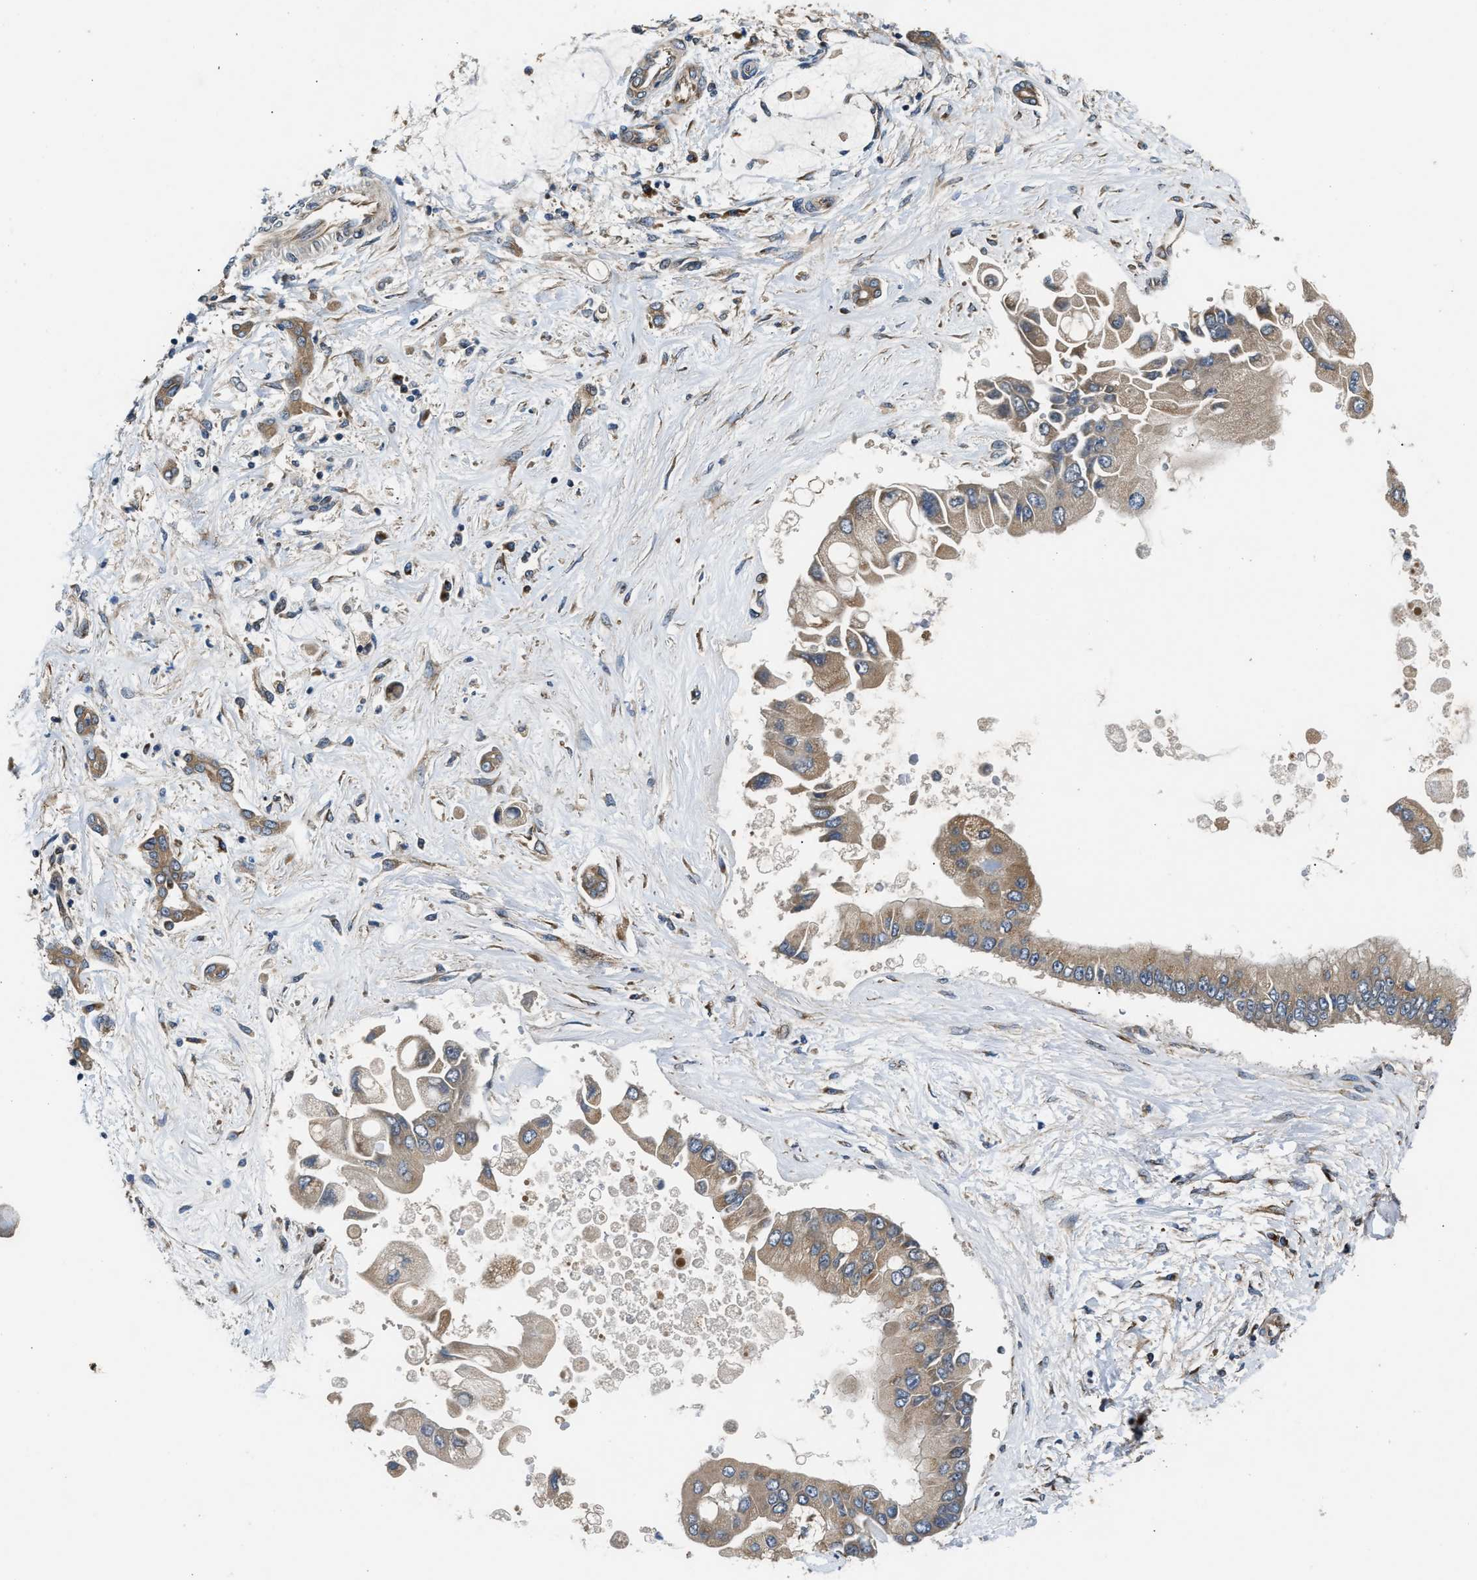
{"staining": {"intensity": "weak", "quantity": ">75%", "location": "cytoplasmic/membranous"}, "tissue": "liver cancer", "cell_type": "Tumor cells", "image_type": "cancer", "snomed": [{"axis": "morphology", "description": "Cholangiocarcinoma"}, {"axis": "topography", "description": "Liver"}], "caption": "About >75% of tumor cells in human liver cholangiocarcinoma display weak cytoplasmic/membranous protein positivity as visualized by brown immunohistochemical staining.", "gene": "PNPLA8", "patient": {"sex": "male", "age": 50}}